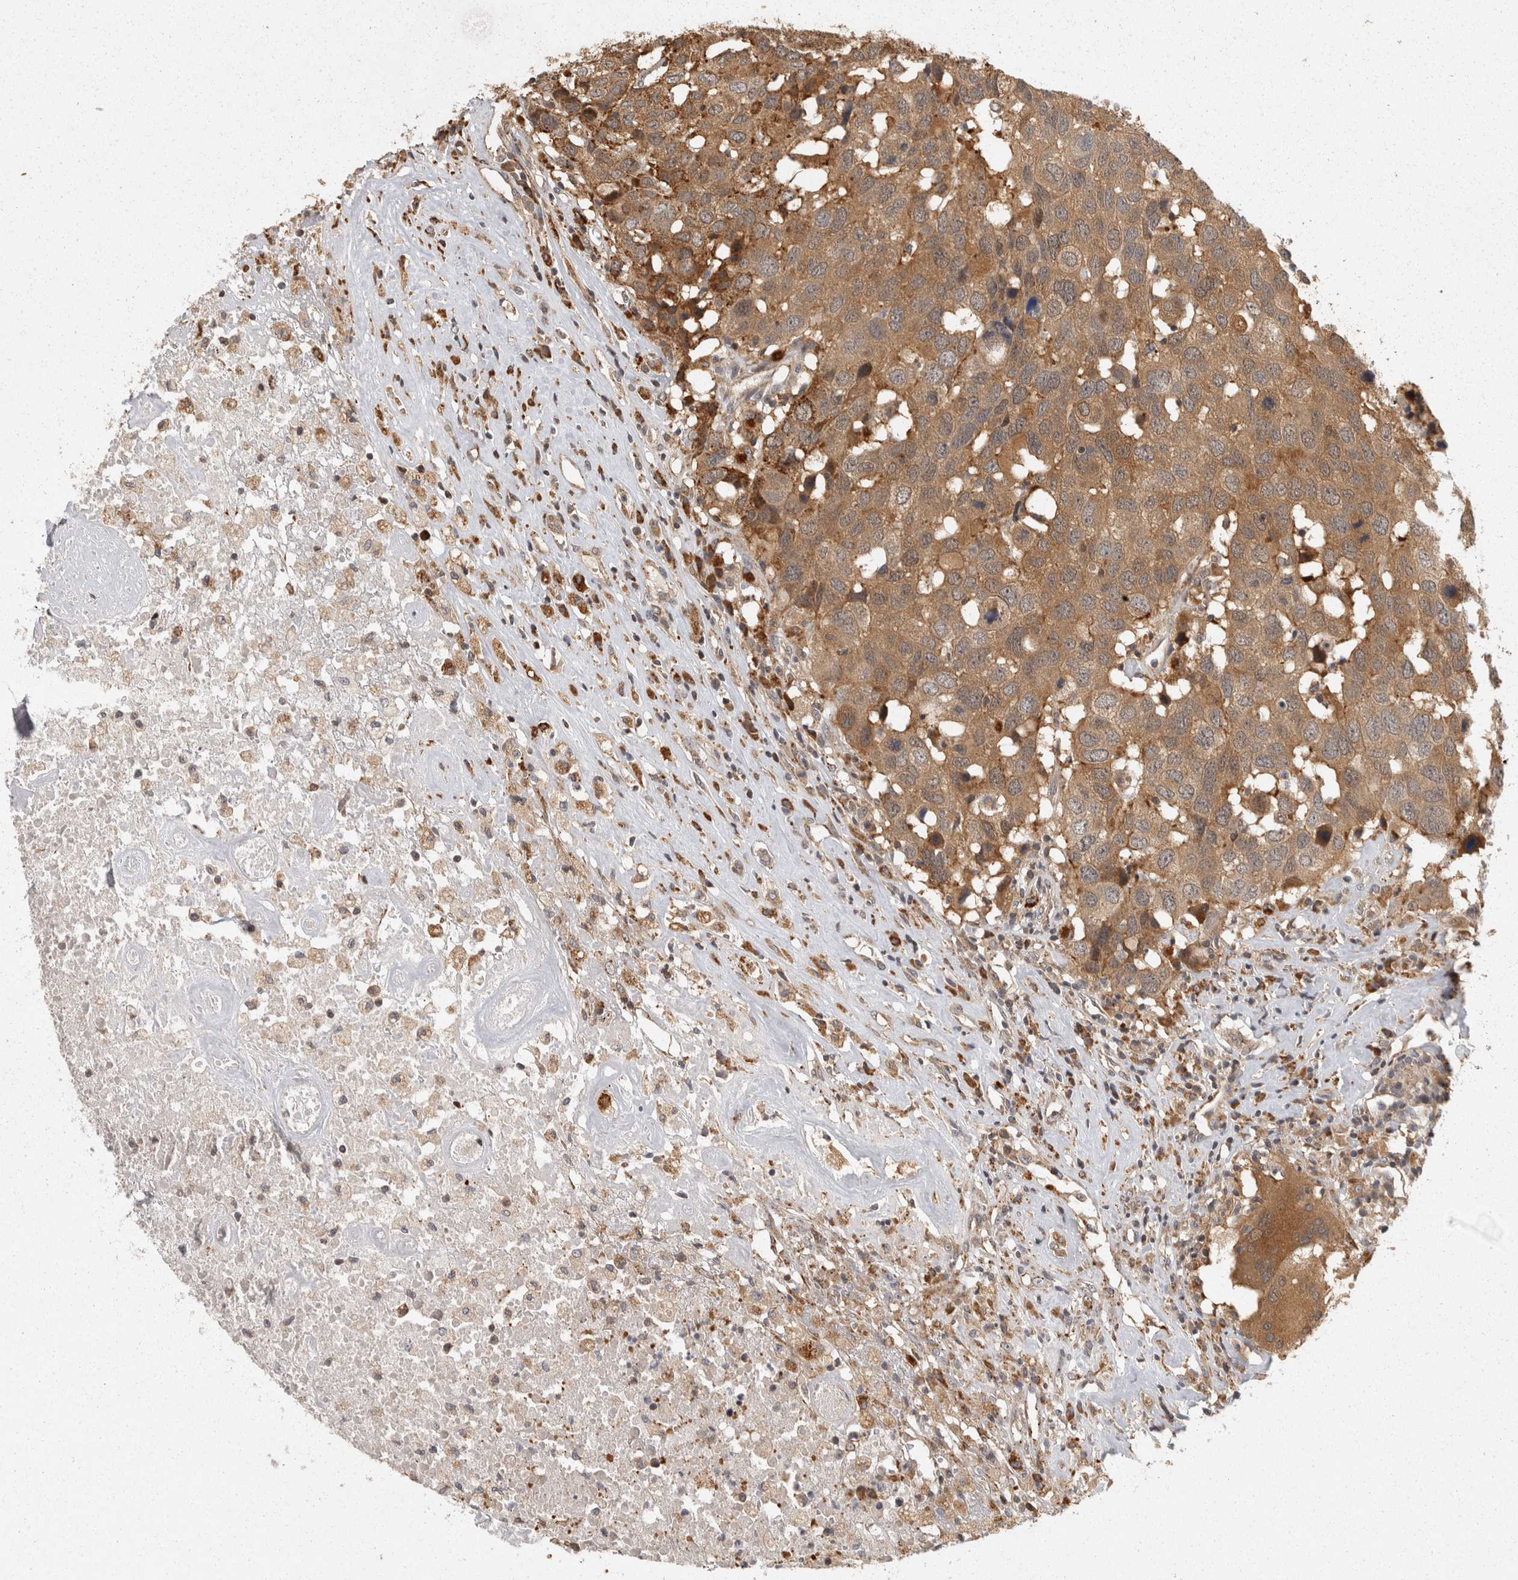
{"staining": {"intensity": "moderate", "quantity": ">75%", "location": "cytoplasmic/membranous"}, "tissue": "head and neck cancer", "cell_type": "Tumor cells", "image_type": "cancer", "snomed": [{"axis": "morphology", "description": "Squamous cell carcinoma, NOS"}, {"axis": "topography", "description": "Head-Neck"}], "caption": "The micrograph reveals staining of head and neck cancer, revealing moderate cytoplasmic/membranous protein positivity (brown color) within tumor cells.", "gene": "ACAT2", "patient": {"sex": "male", "age": 66}}